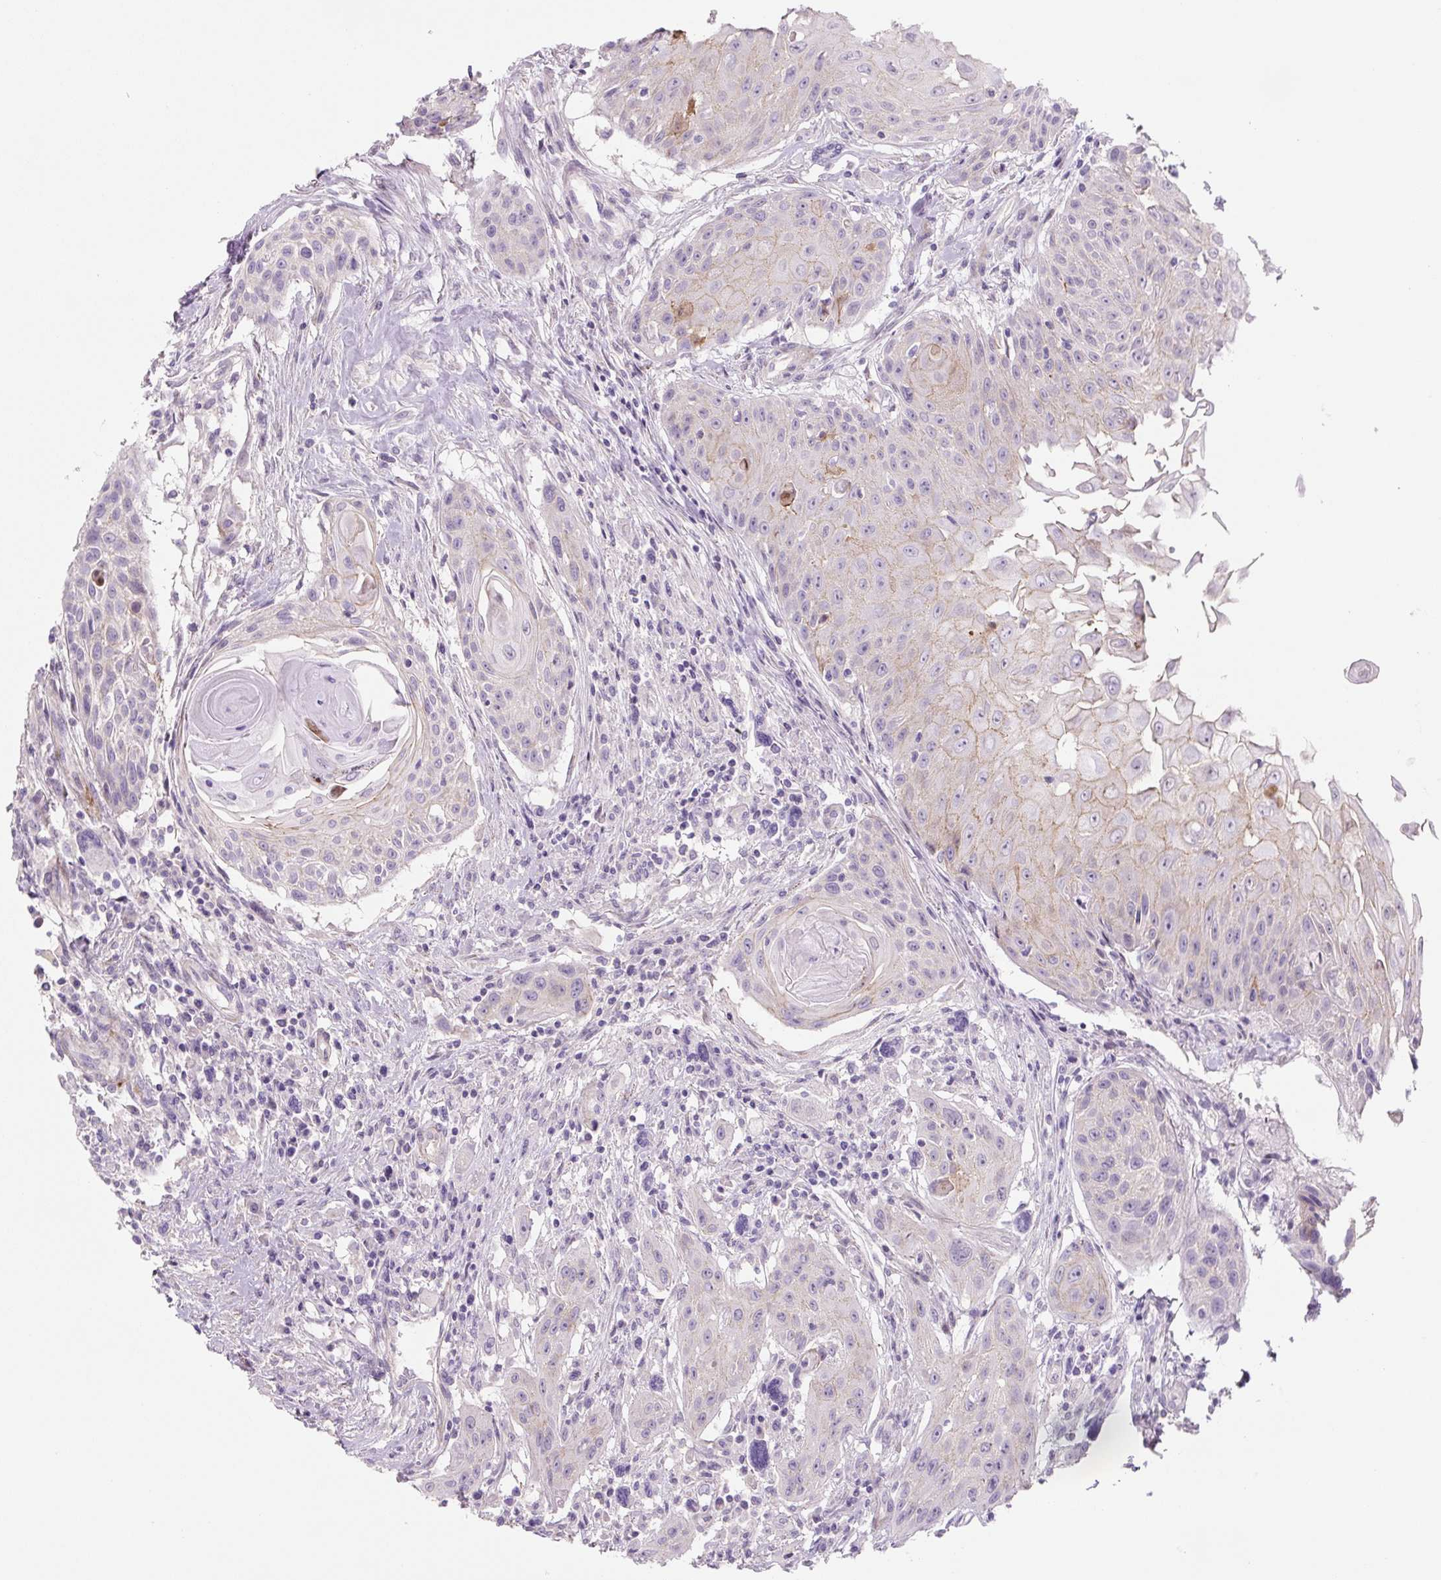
{"staining": {"intensity": "weak", "quantity": "<25%", "location": "cytoplasmic/membranous"}, "tissue": "head and neck cancer", "cell_type": "Tumor cells", "image_type": "cancer", "snomed": [{"axis": "morphology", "description": "Squamous cell carcinoma, NOS"}, {"axis": "topography", "description": "Lymph node"}, {"axis": "topography", "description": "Salivary gland"}, {"axis": "topography", "description": "Head-Neck"}], "caption": "There is no significant staining in tumor cells of head and neck cancer.", "gene": "PRM1", "patient": {"sex": "female", "age": 74}}